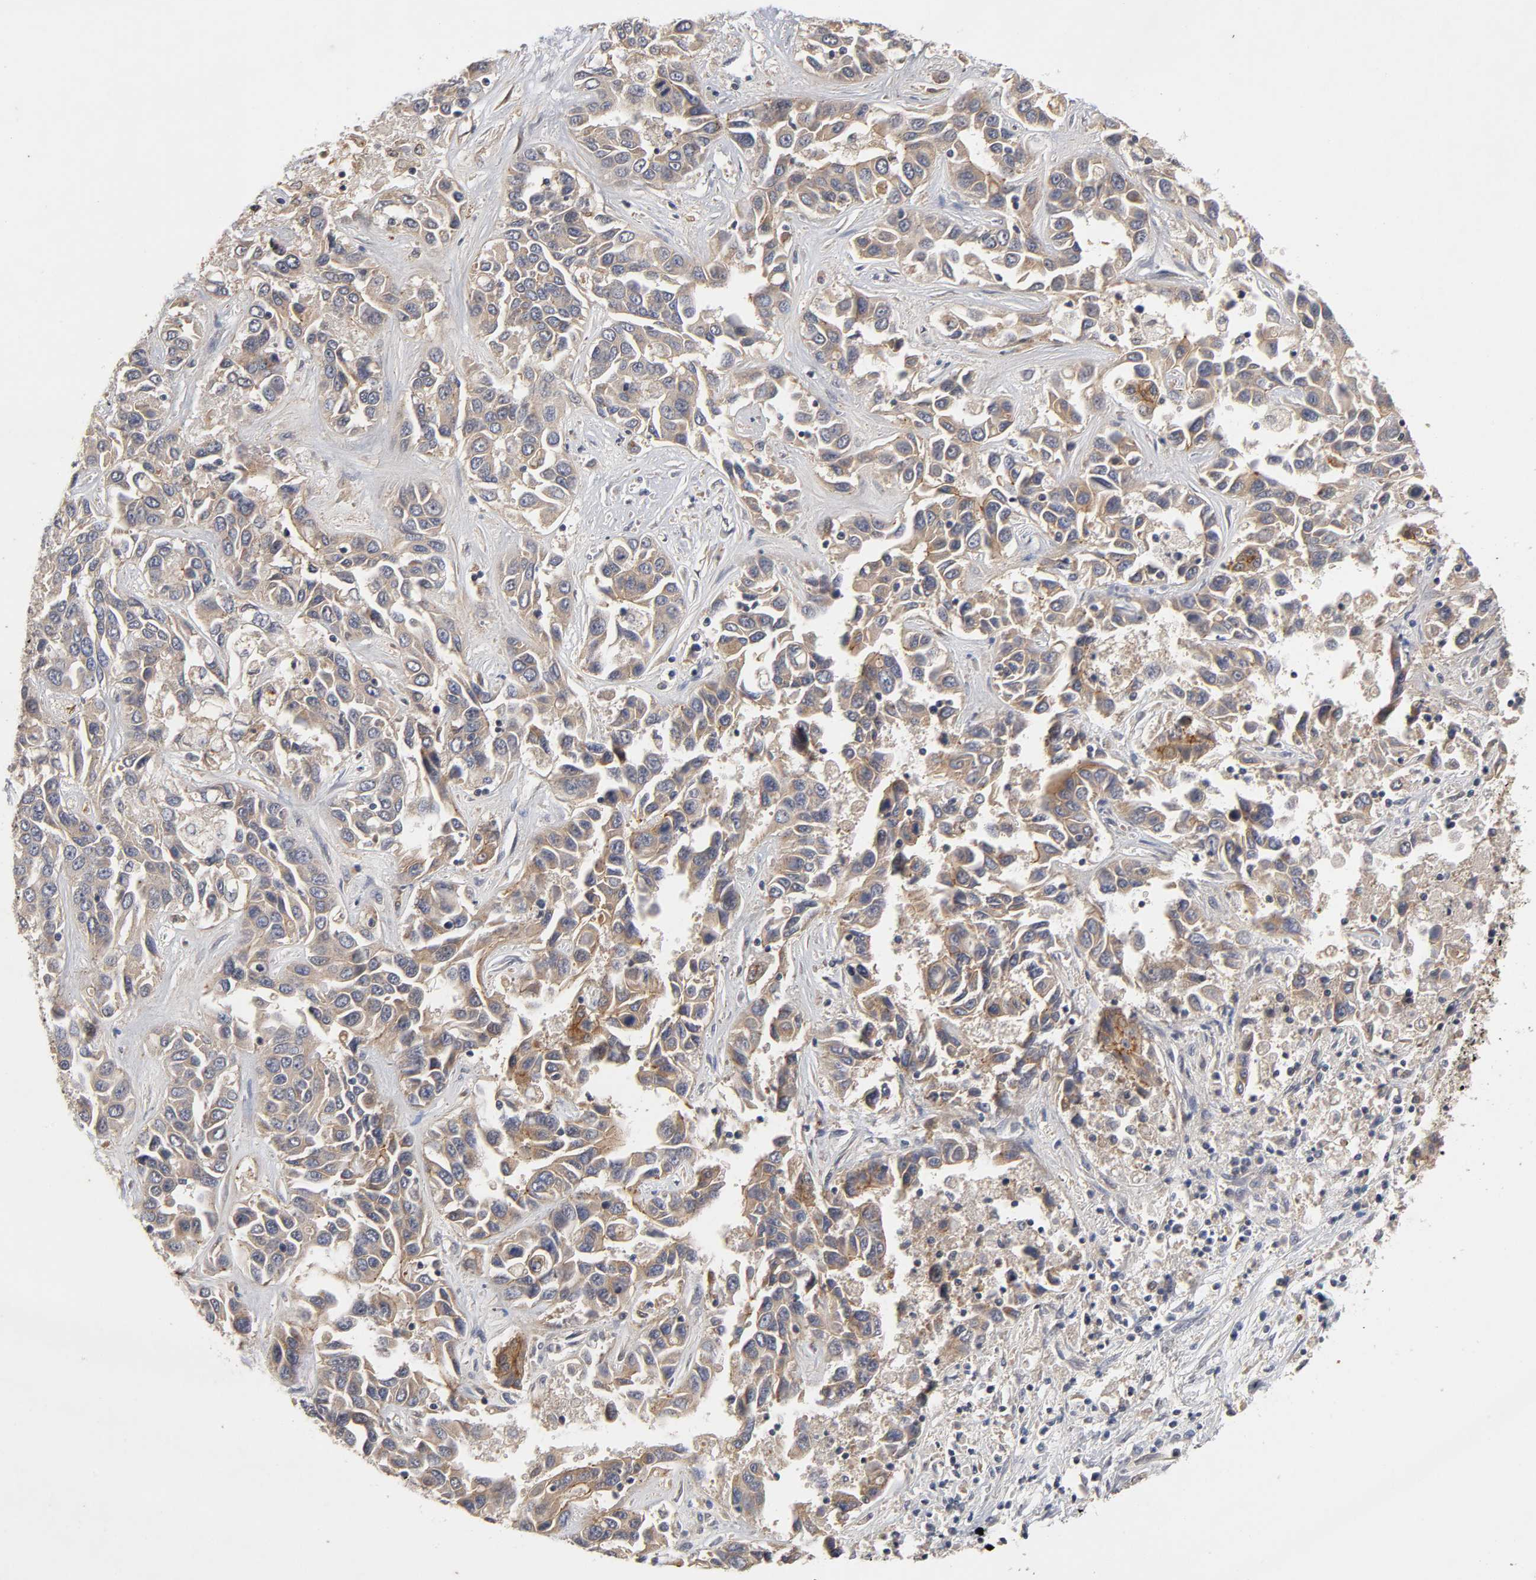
{"staining": {"intensity": "weak", "quantity": ">75%", "location": "cytoplasmic/membranous"}, "tissue": "liver cancer", "cell_type": "Tumor cells", "image_type": "cancer", "snomed": [{"axis": "morphology", "description": "Cholangiocarcinoma"}, {"axis": "topography", "description": "Liver"}], "caption": "There is low levels of weak cytoplasmic/membranous expression in tumor cells of liver cholangiocarcinoma, as demonstrated by immunohistochemical staining (brown color).", "gene": "CXADR", "patient": {"sex": "female", "age": 52}}